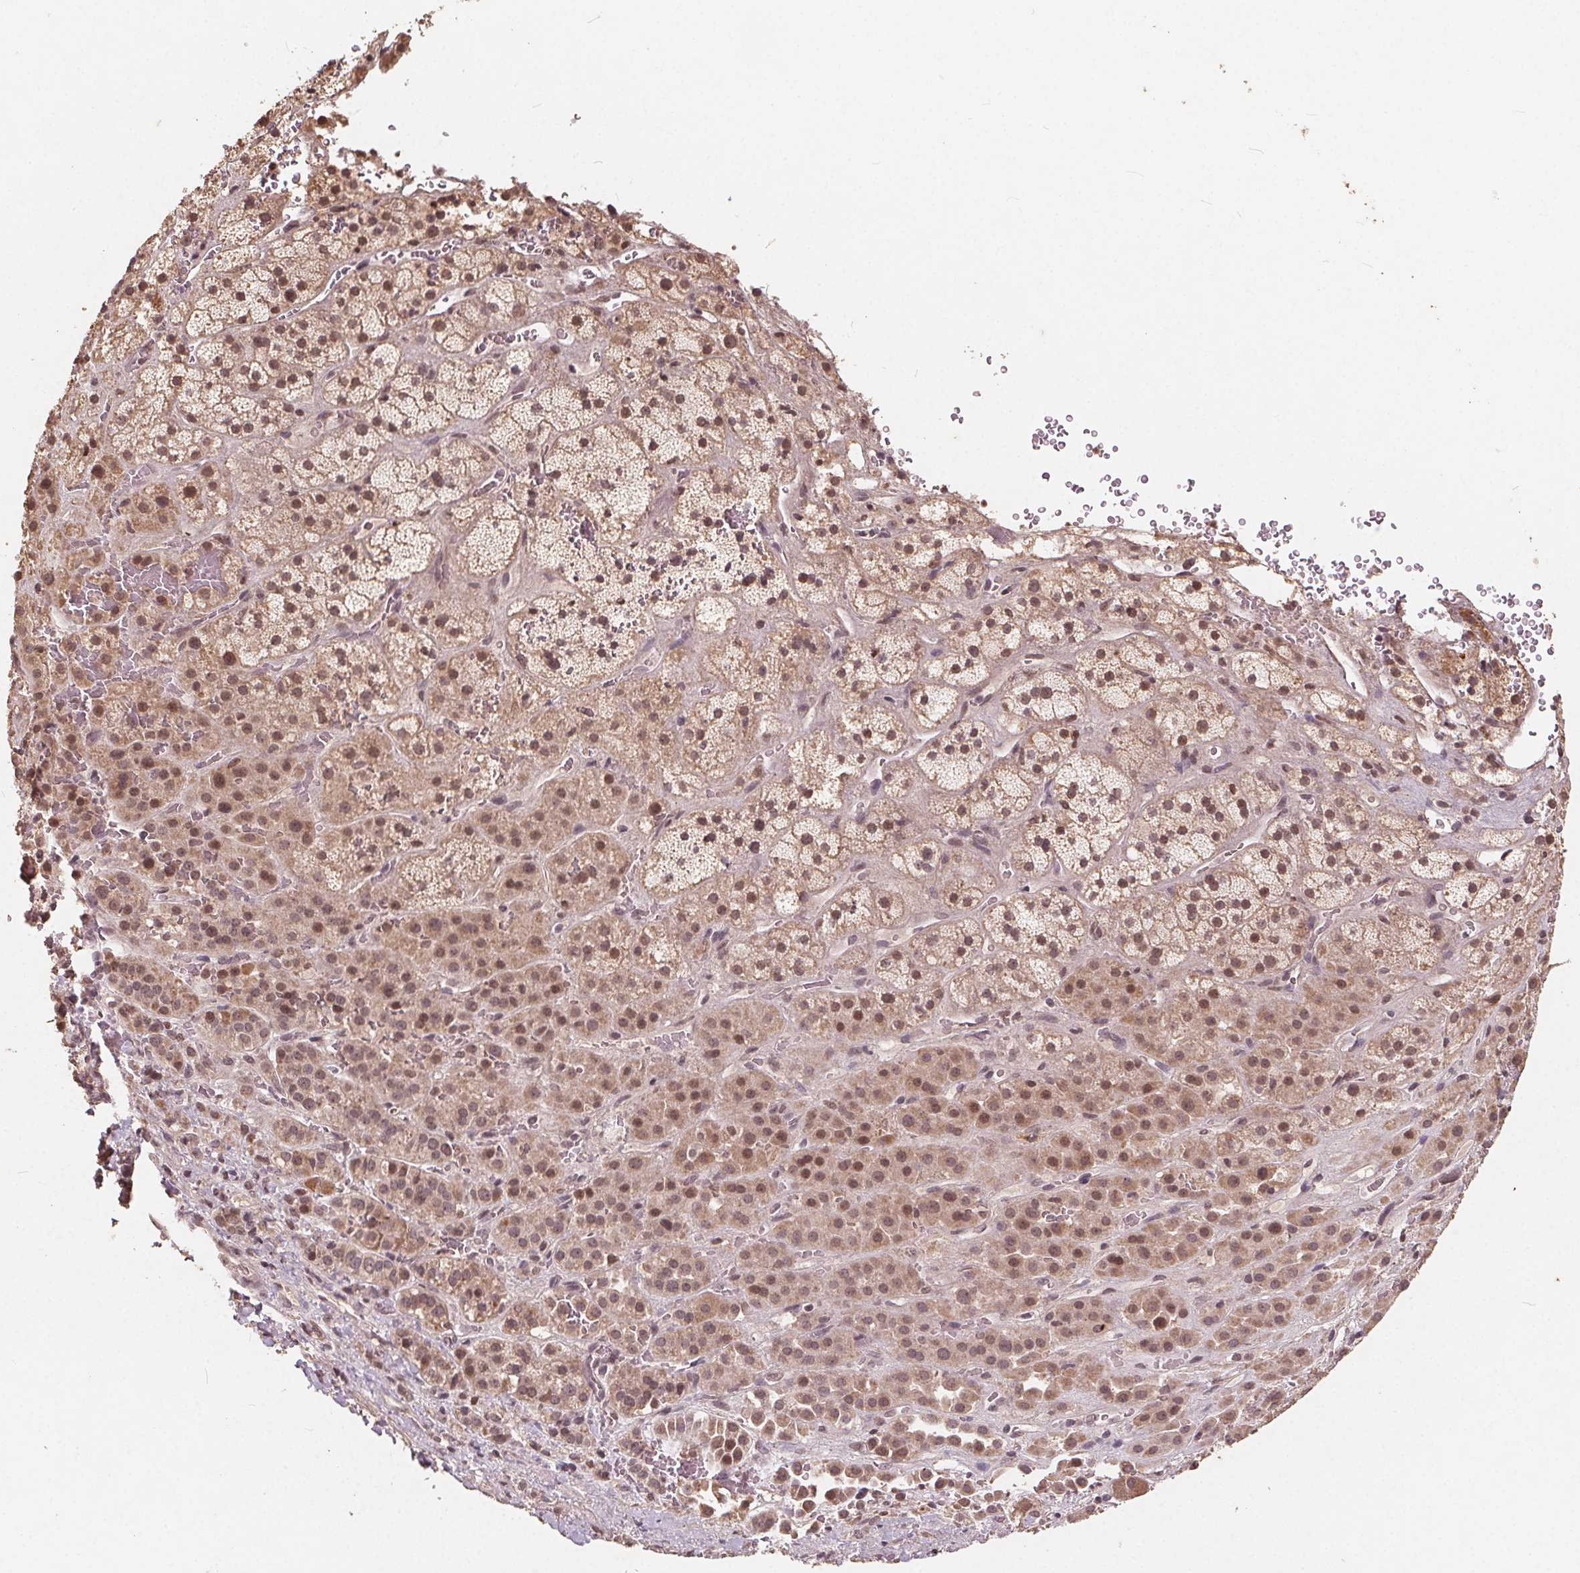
{"staining": {"intensity": "moderate", "quantity": "25%-75%", "location": "cytoplasmic/membranous,nuclear"}, "tissue": "adrenal gland", "cell_type": "Glandular cells", "image_type": "normal", "snomed": [{"axis": "morphology", "description": "Normal tissue, NOS"}, {"axis": "topography", "description": "Adrenal gland"}], "caption": "Moderate cytoplasmic/membranous,nuclear expression is seen in approximately 25%-75% of glandular cells in unremarkable adrenal gland. The staining is performed using DAB brown chromogen to label protein expression. The nuclei are counter-stained blue using hematoxylin.", "gene": "DNMT3B", "patient": {"sex": "male", "age": 57}}